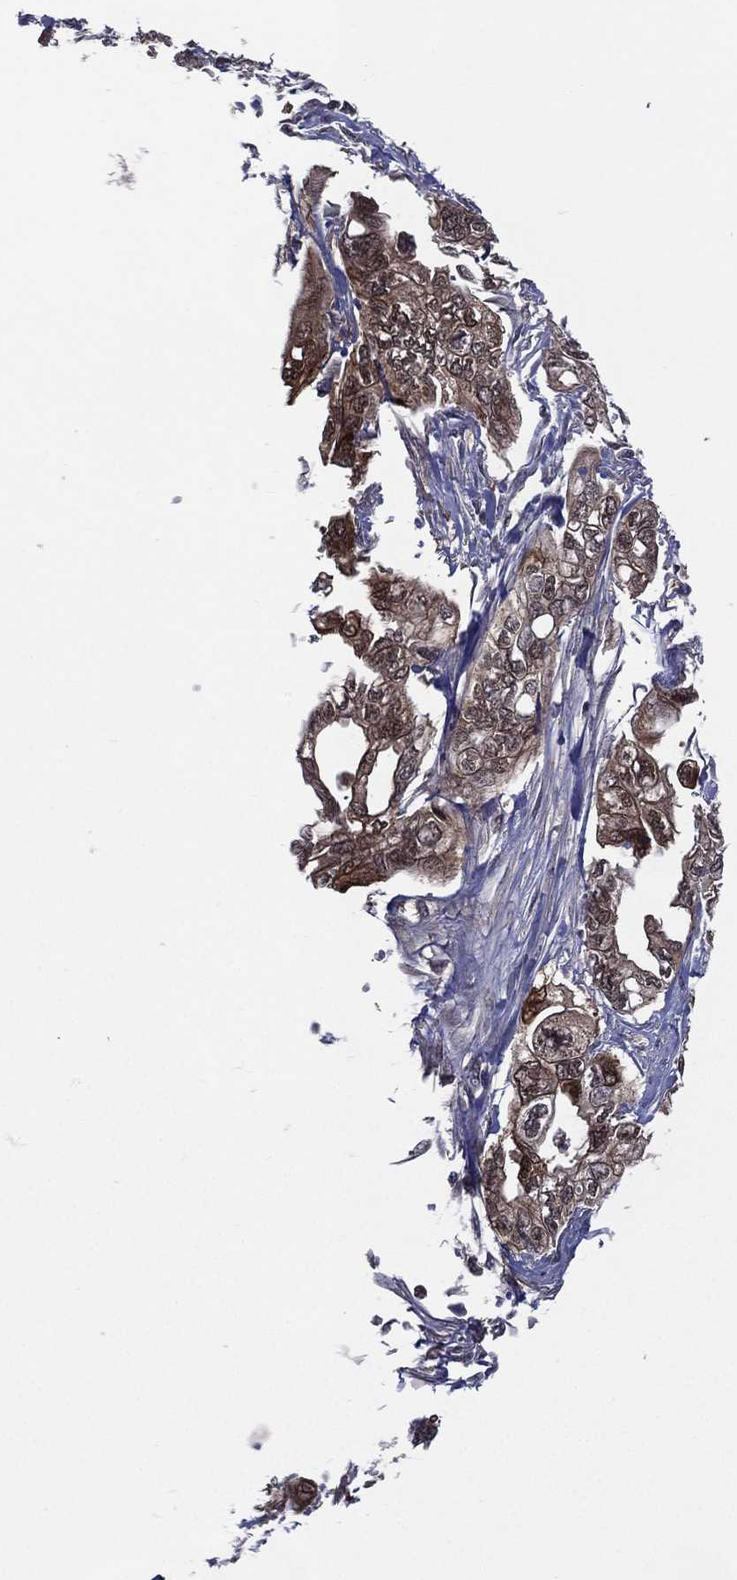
{"staining": {"intensity": "moderate", "quantity": "25%-75%", "location": "cytoplasmic/membranous"}, "tissue": "pancreatic cancer", "cell_type": "Tumor cells", "image_type": "cancer", "snomed": [{"axis": "morphology", "description": "Adenocarcinoma, NOS"}, {"axis": "topography", "description": "Pancreas"}], "caption": "Immunohistochemical staining of adenocarcinoma (pancreatic) demonstrates moderate cytoplasmic/membranous protein staining in about 25%-75% of tumor cells.", "gene": "MTAP", "patient": {"sex": "male", "age": 68}}